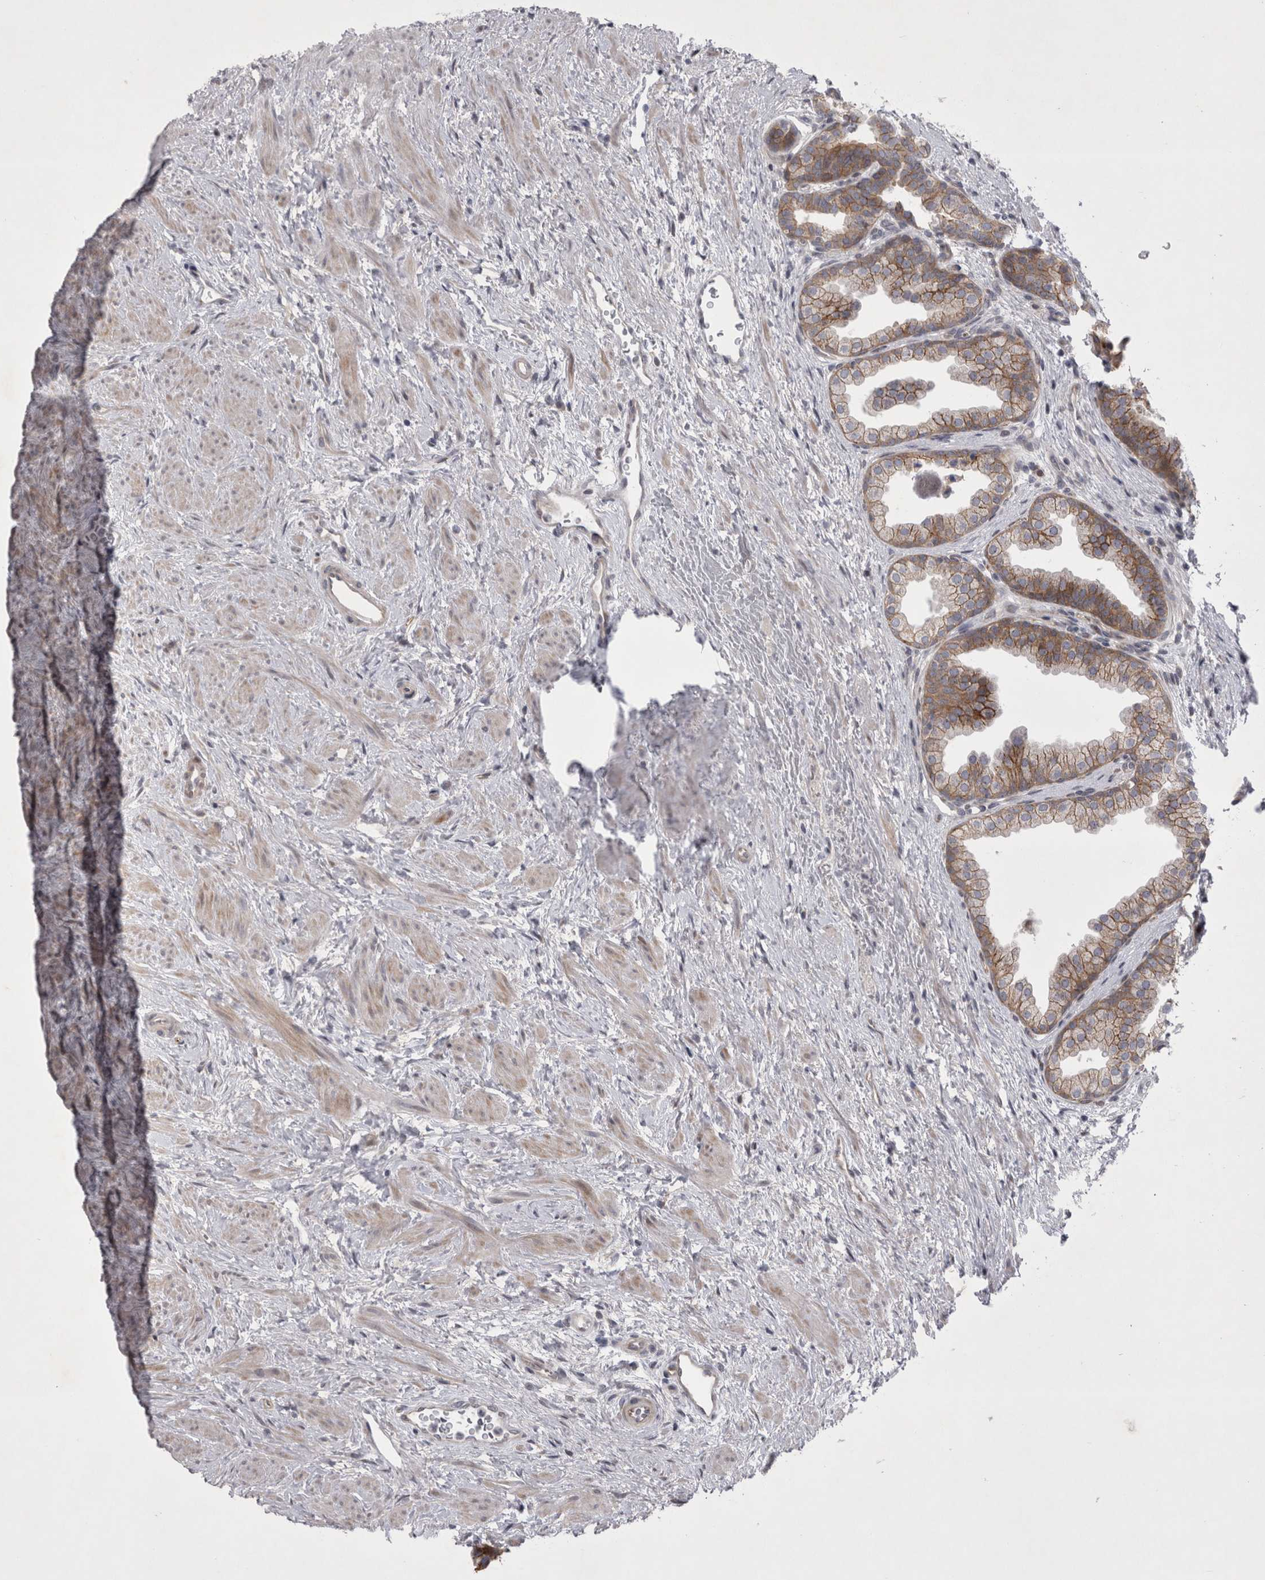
{"staining": {"intensity": "weak", "quantity": "25%-75%", "location": "cytoplasmic/membranous"}, "tissue": "prostate", "cell_type": "Glandular cells", "image_type": "normal", "snomed": [{"axis": "morphology", "description": "Normal tissue, NOS"}, {"axis": "topography", "description": "Prostate"}], "caption": "A low amount of weak cytoplasmic/membranous staining is identified in about 25%-75% of glandular cells in unremarkable prostate. (DAB (3,3'-diaminobenzidine) = brown stain, brightfield microscopy at high magnification).", "gene": "NENF", "patient": {"sex": "male", "age": 48}}